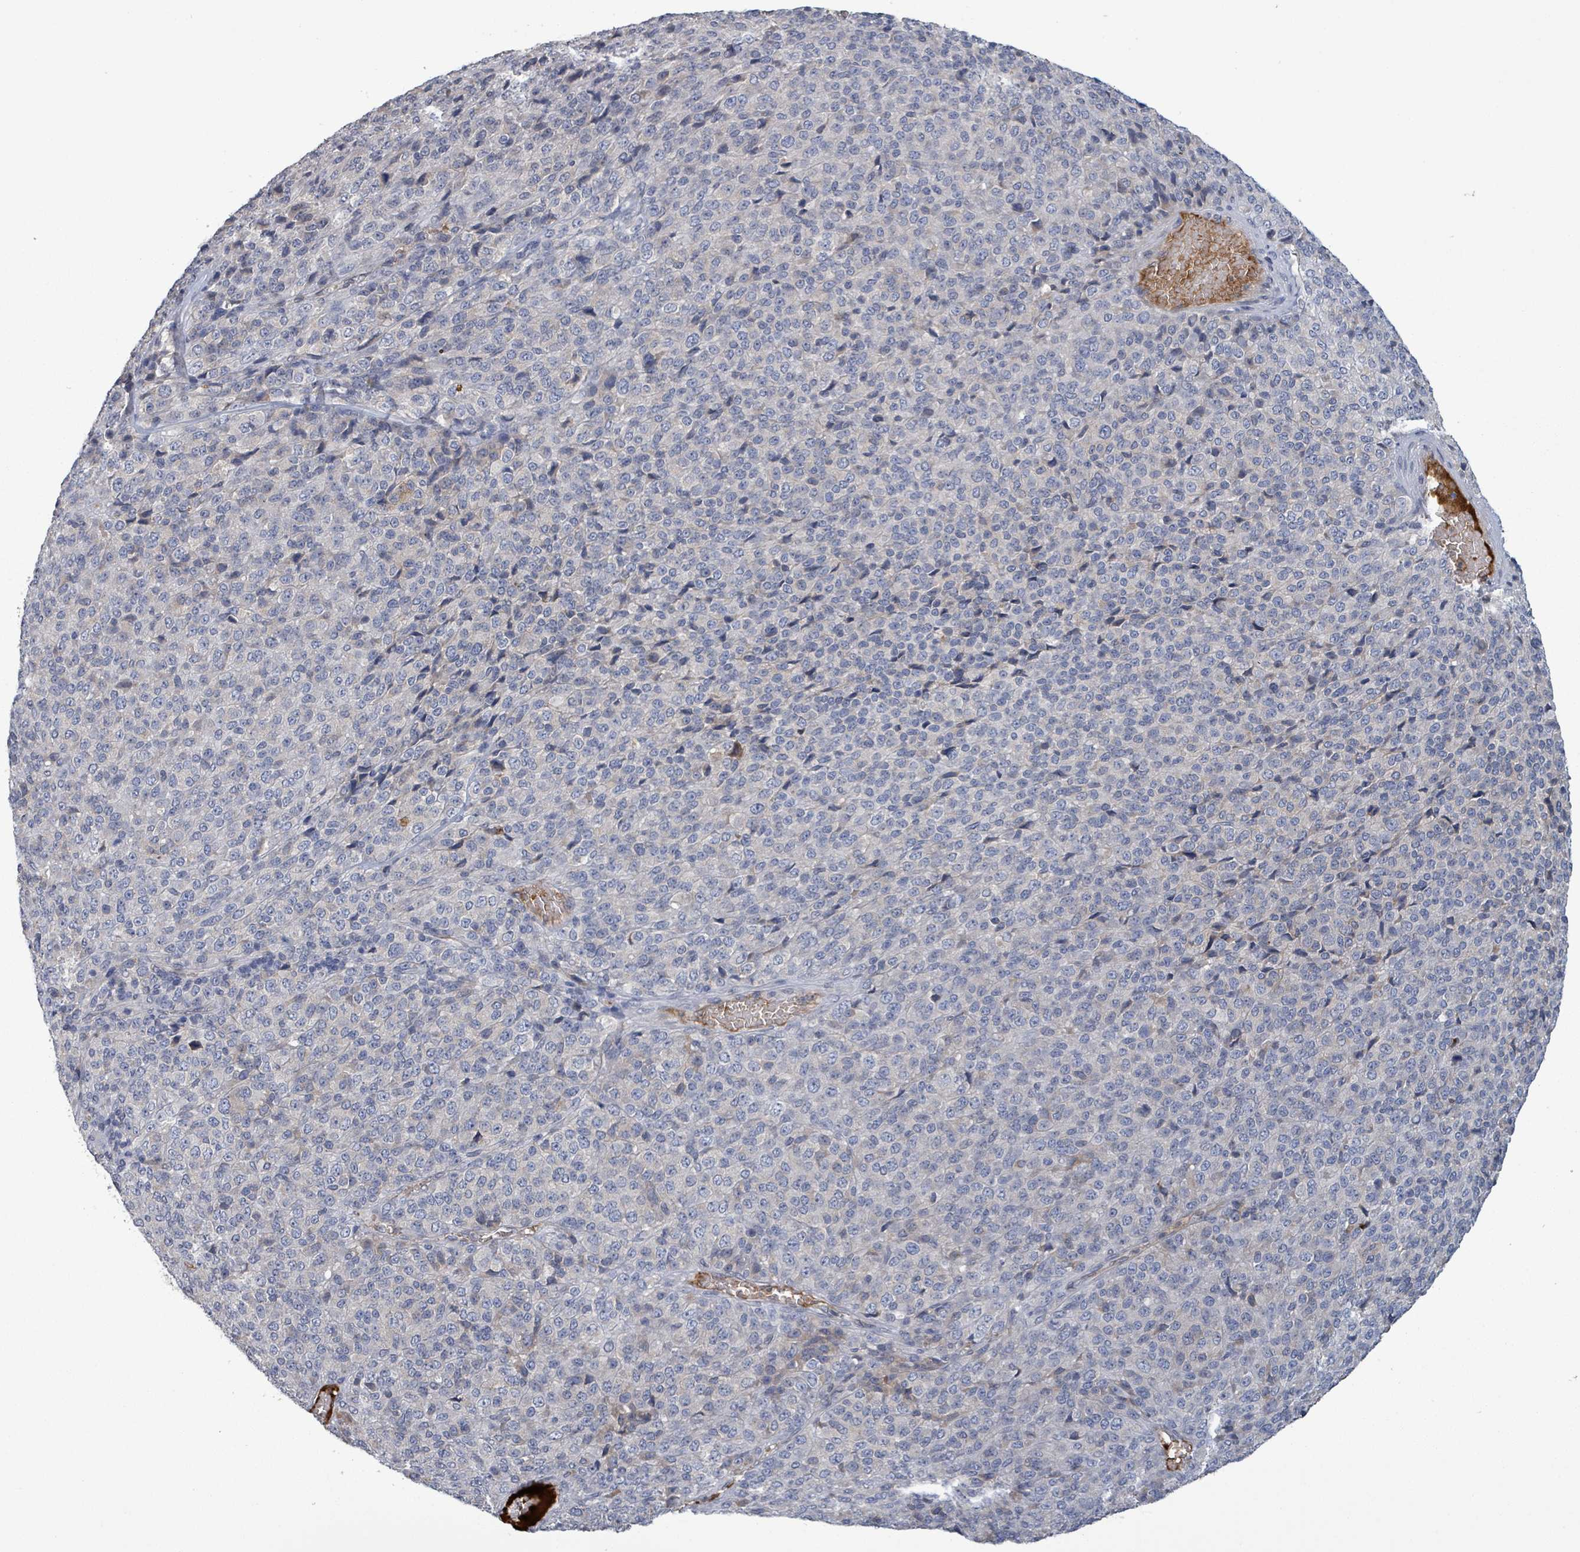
{"staining": {"intensity": "negative", "quantity": "none", "location": "none"}, "tissue": "melanoma", "cell_type": "Tumor cells", "image_type": "cancer", "snomed": [{"axis": "morphology", "description": "Malignant melanoma, Metastatic site"}, {"axis": "topography", "description": "Brain"}], "caption": "This is an immunohistochemistry photomicrograph of melanoma. There is no staining in tumor cells.", "gene": "GRM8", "patient": {"sex": "female", "age": 56}}